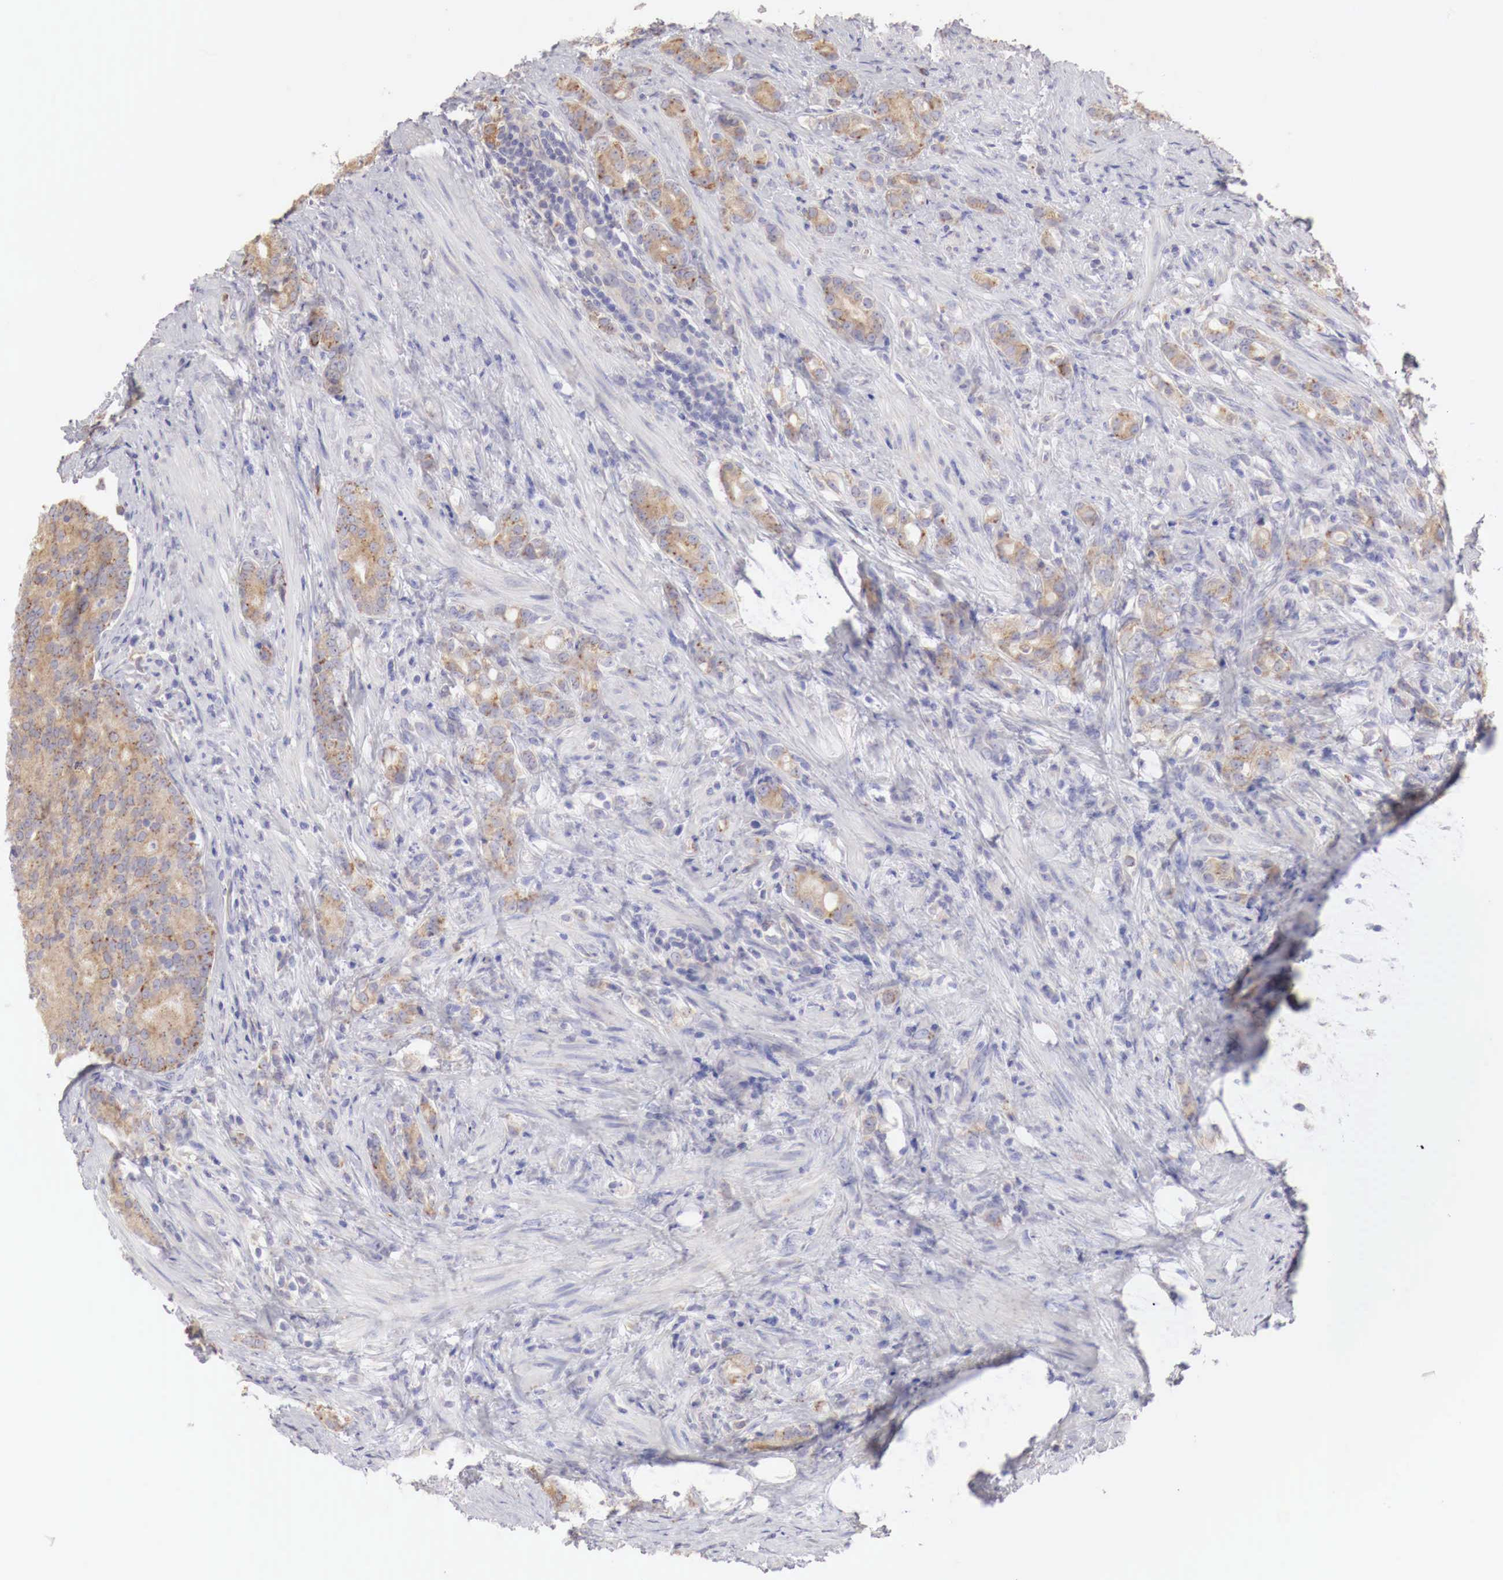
{"staining": {"intensity": "weak", "quantity": "25%-75%", "location": "cytoplasmic/membranous"}, "tissue": "prostate cancer", "cell_type": "Tumor cells", "image_type": "cancer", "snomed": [{"axis": "morphology", "description": "Adenocarcinoma, Medium grade"}, {"axis": "topography", "description": "Prostate"}], "caption": "Immunohistochemical staining of human prostate medium-grade adenocarcinoma shows weak cytoplasmic/membranous protein staining in about 25%-75% of tumor cells. The staining was performed using DAB (3,3'-diaminobenzidine), with brown indicating positive protein expression. Nuclei are stained blue with hematoxylin.", "gene": "NSDHL", "patient": {"sex": "male", "age": 59}}